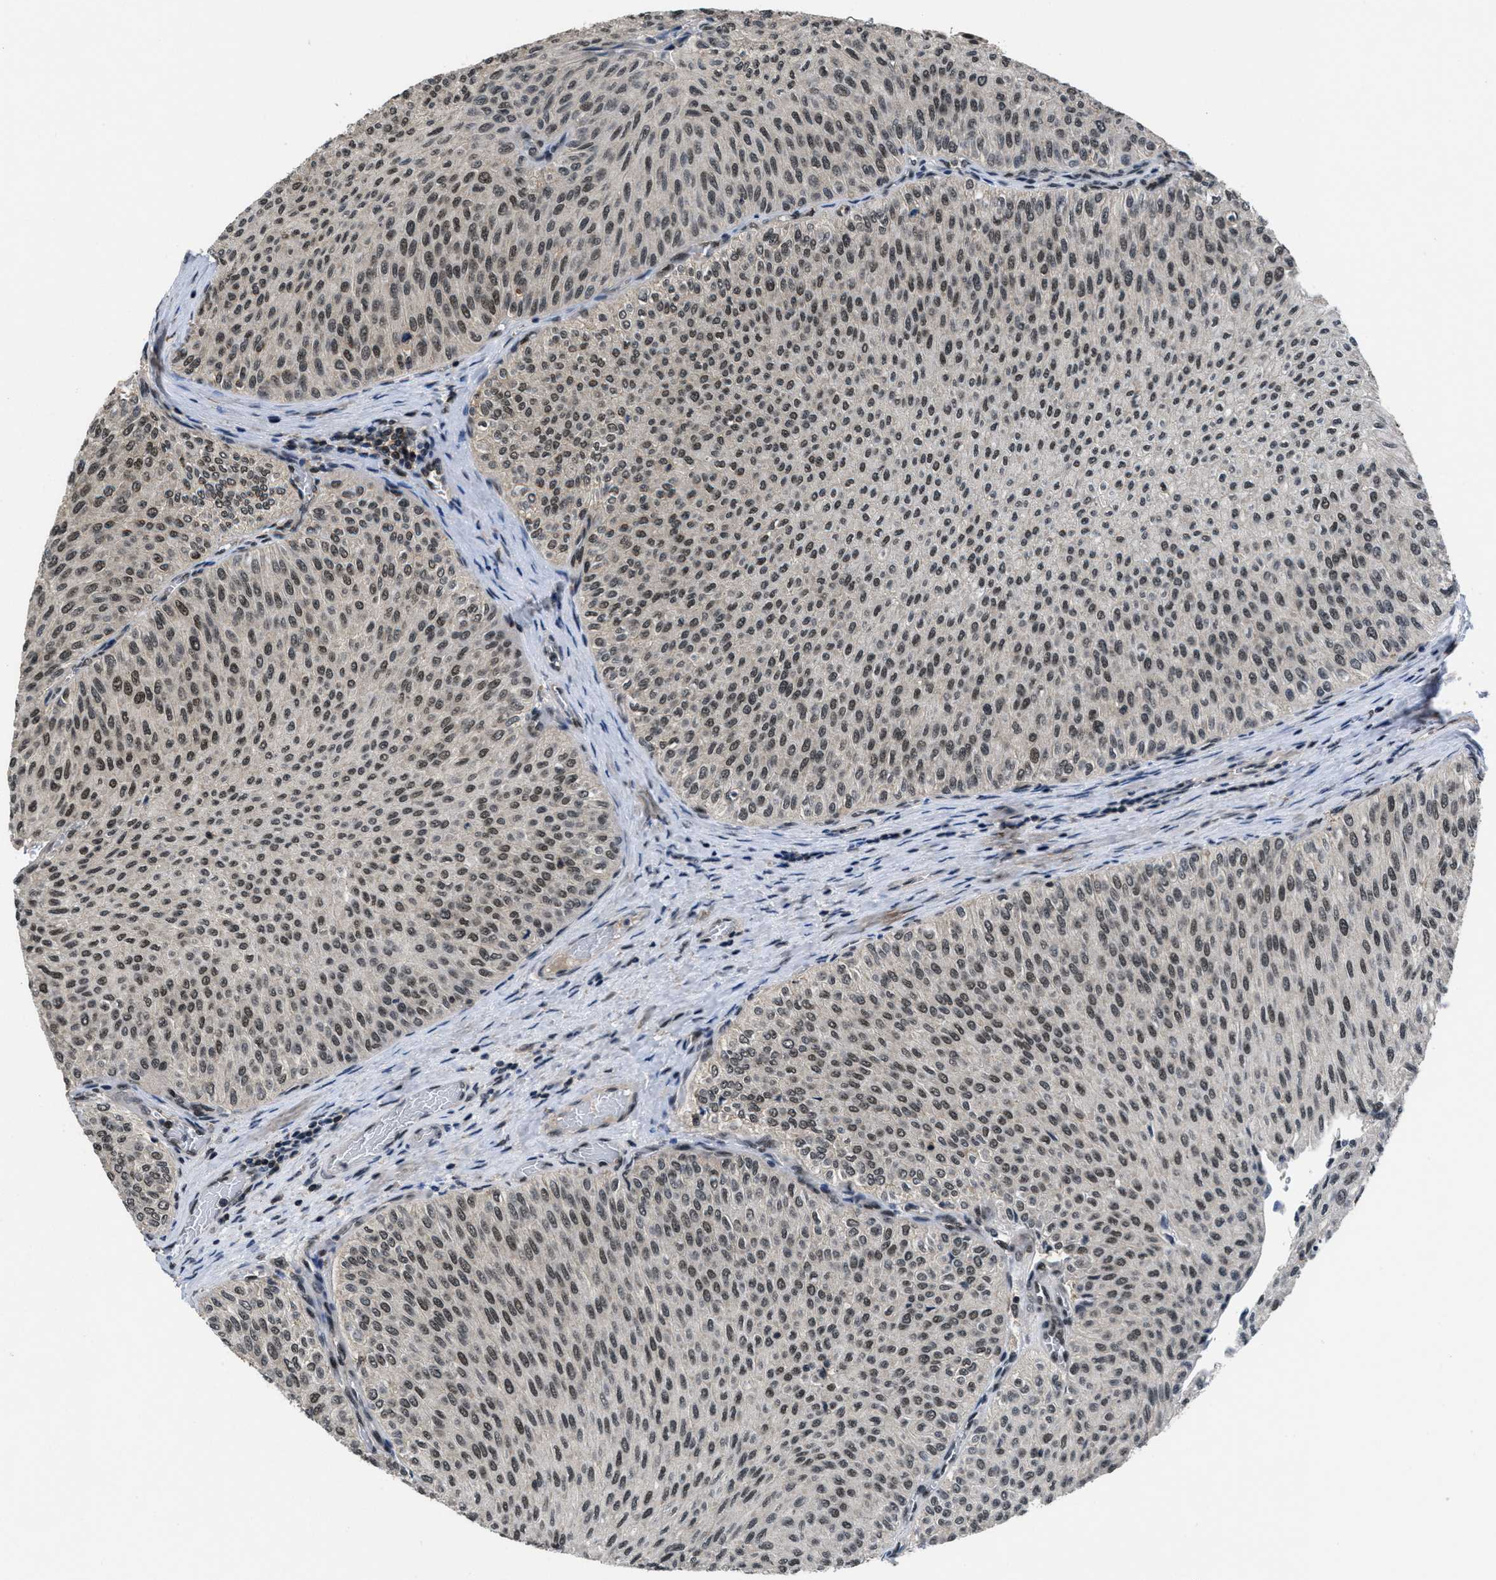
{"staining": {"intensity": "moderate", "quantity": ">75%", "location": "nuclear"}, "tissue": "urothelial cancer", "cell_type": "Tumor cells", "image_type": "cancer", "snomed": [{"axis": "morphology", "description": "Urothelial carcinoma, Low grade"}, {"axis": "topography", "description": "Urinary bladder"}], "caption": "Protein staining exhibits moderate nuclear staining in approximately >75% of tumor cells in urothelial carcinoma (low-grade).", "gene": "CUL4B", "patient": {"sex": "male", "age": 78}}